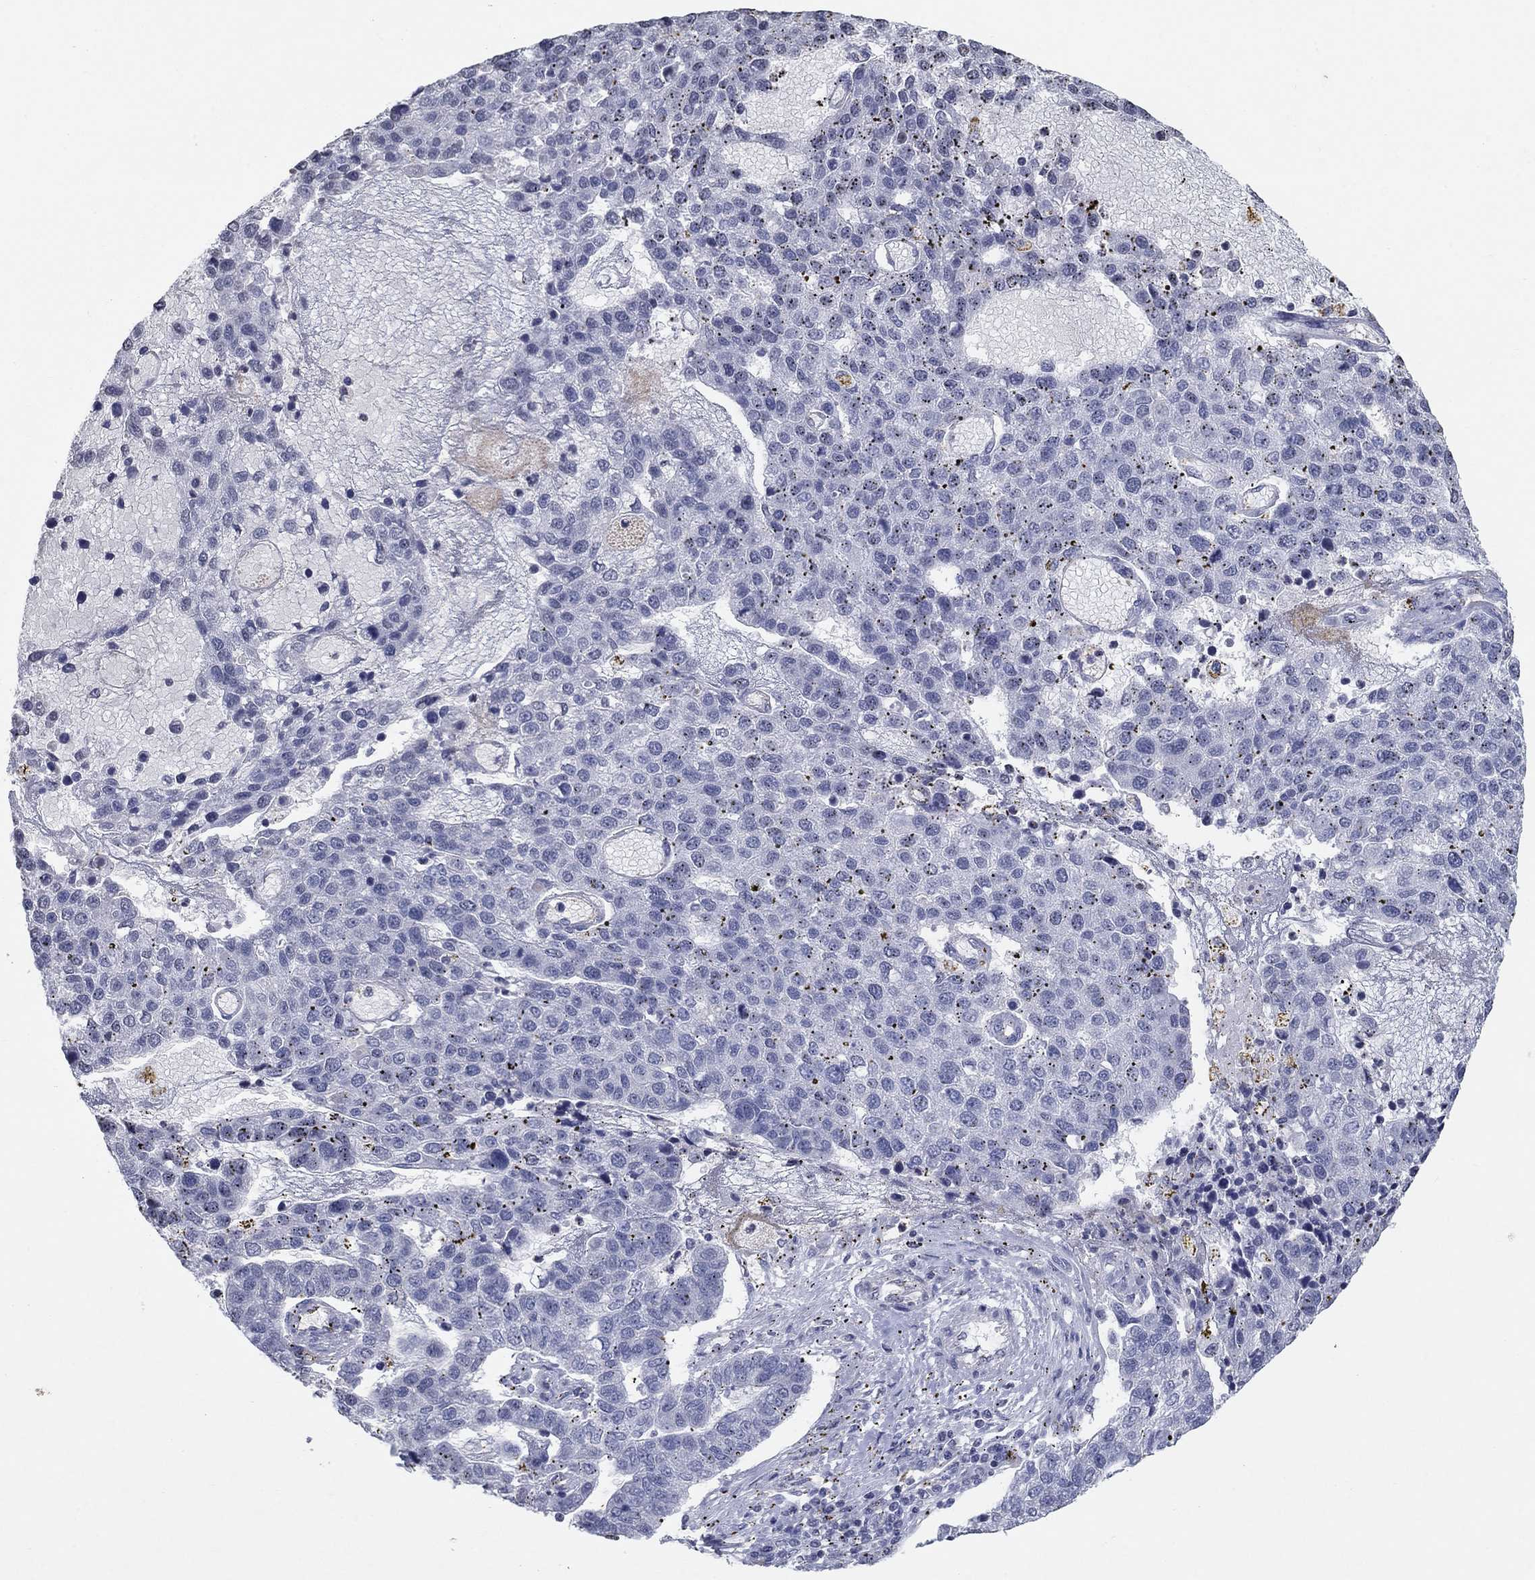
{"staining": {"intensity": "negative", "quantity": "none", "location": "none"}, "tissue": "pancreatic cancer", "cell_type": "Tumor cells", "image_type": "cancer", "snomed": [{"axis": "morphology", "description": "Adenocarcinoma, NOS"}, {"axis": "topography", "description": "Pancreas"}], "caption": "DAB (3,3'-diaminobenzidine) immunohistochemical staining of pancreatic adenocarcinoma demonstrates no significant positivity in tumor cells. (DAB immunohistochemistry (IHC) visualized using brightfield microscopy, high magnification).", "gene": "TINAG", "patient": {"sex": "female", "age": 61}}